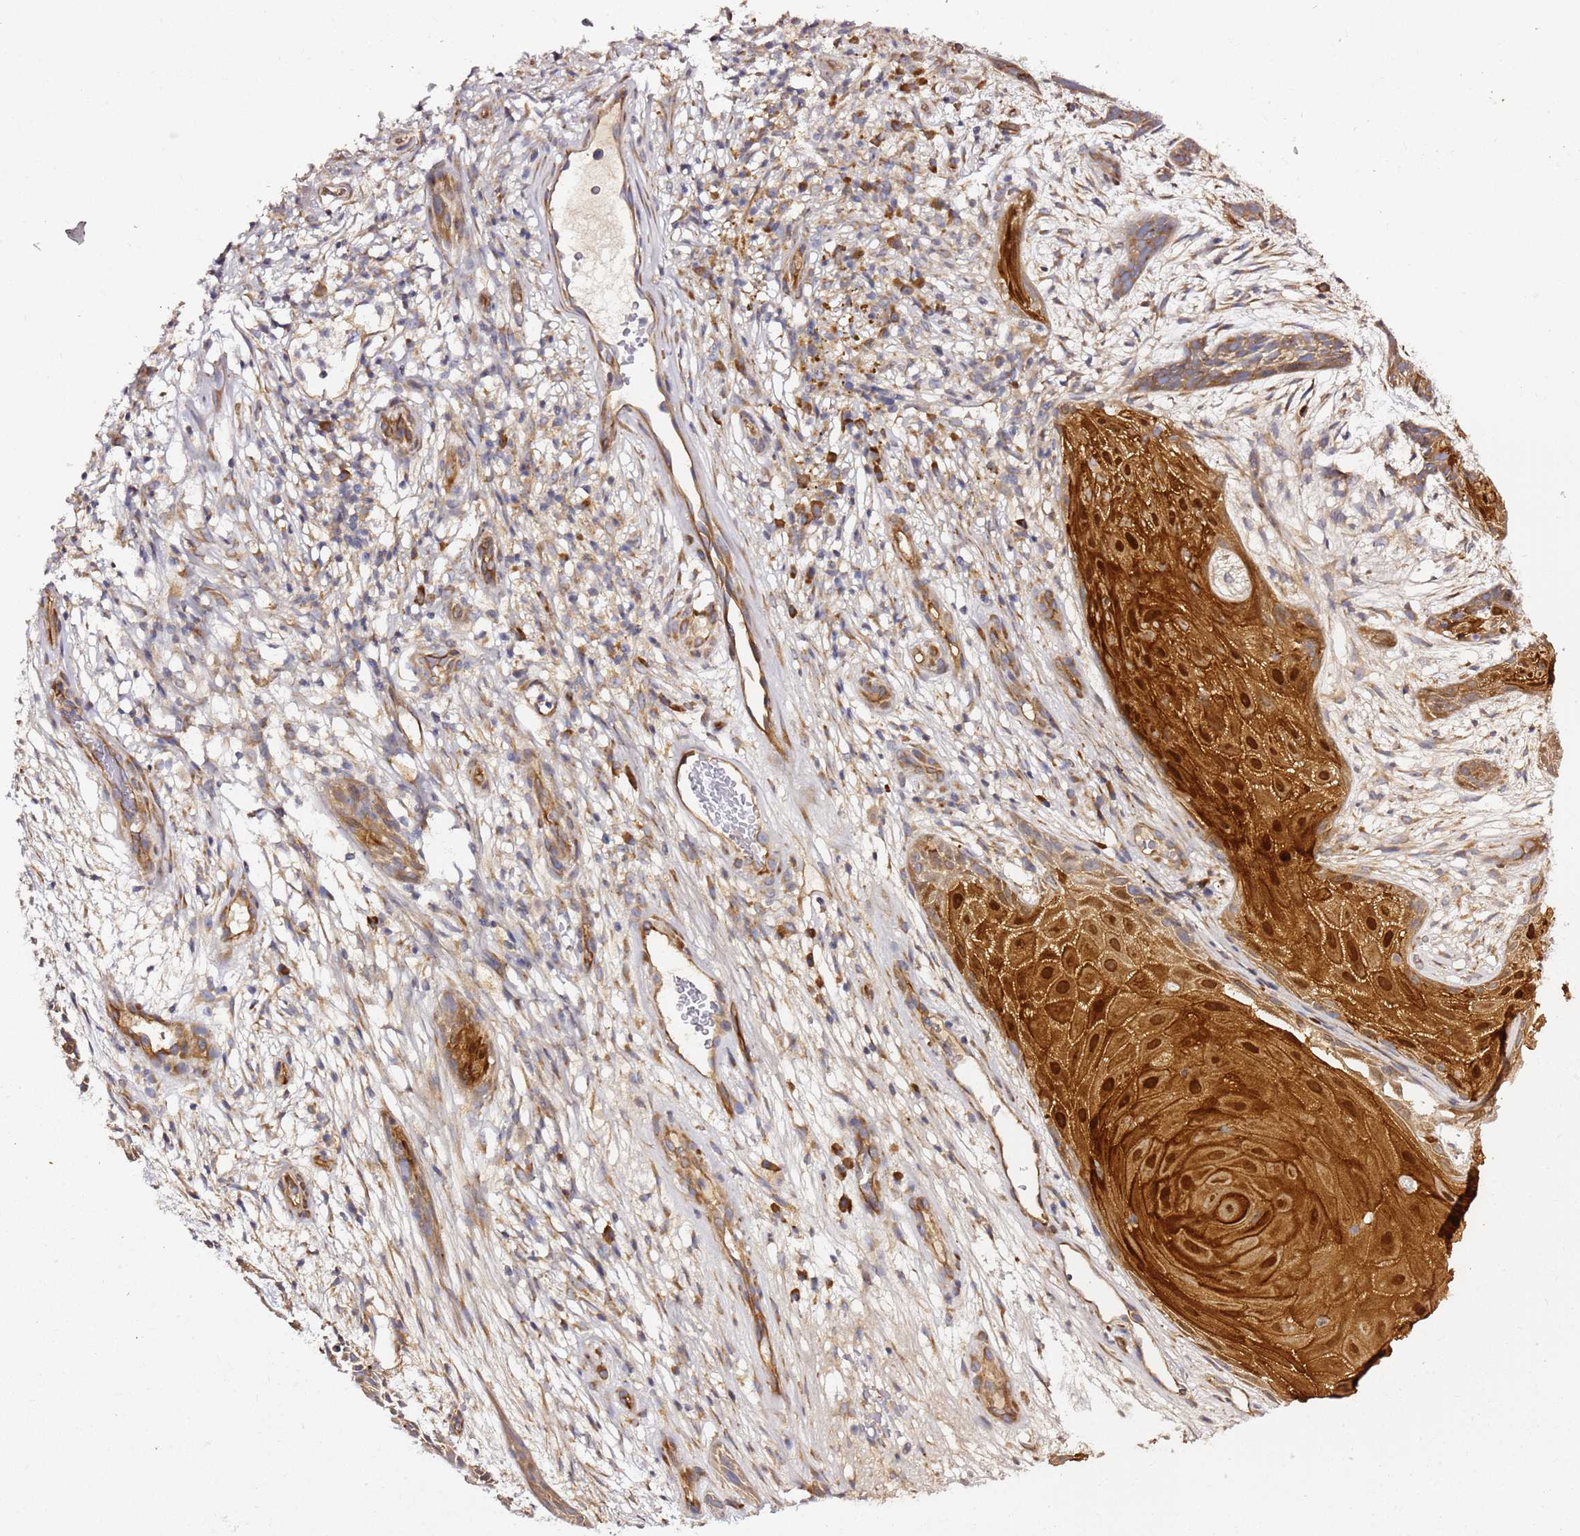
{"staining": {"intensity": "strong", "quantity": ">75%", "location": "cytoplasmic/membranous,nuclear"}, "tissue": "skin cancer", "cell_type": "Tumor cells", "image_type": "cancer", "snomed": [{"axis": "morphology", "description": "Basal cell carcinoma"}, {"axis": "topography", "description": "Skin"}], "caption": "Immunohistochemical staining of basal cell carcinoma (skin) exhibits high levels of strong cytoplasmic/membranous and nuclear protein staining in about >75% of tumor cells.", "gene": "KIF7", "patient": {"sex": "male", "age": 89}}